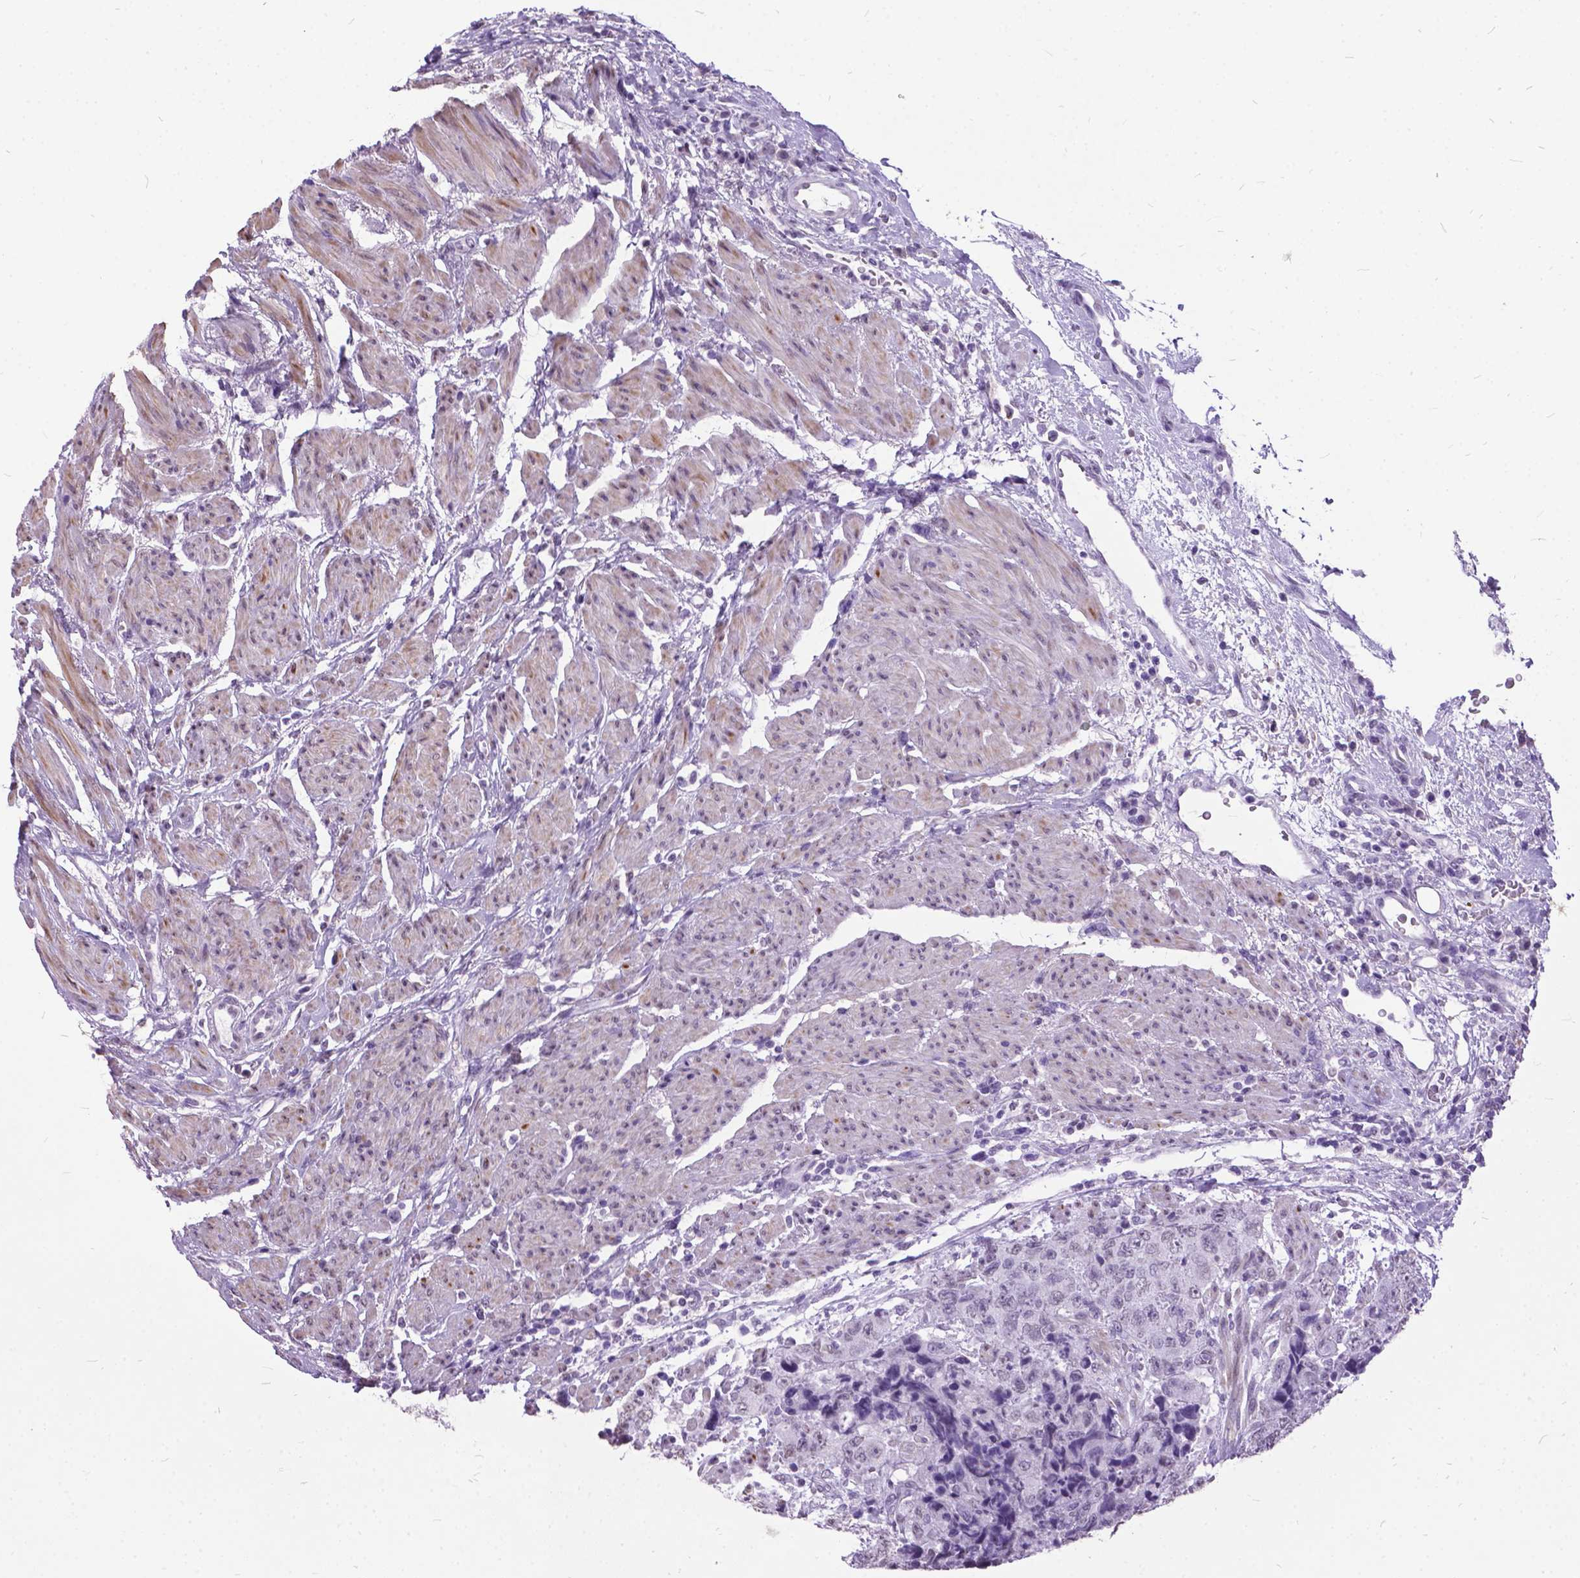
{"staining": {"intensity": "negative", "quantity": "none", "location": "none"}, "tissue": "urothelial cancer", "cell_type": "Tumor cells", "image_type": "cancer", "snomed": [{"axis": "morphology", "description": "Urothelial carcinoma, High grade"}, {"axis": "topography", "description": "Urinary bladder"}], "caption": "This is an IHC histopathology image of human urothelial cancer. There is no expression in tumor cells.", "gene": "MARCHF10", "patient": {"sex": "female", "age": 78}}